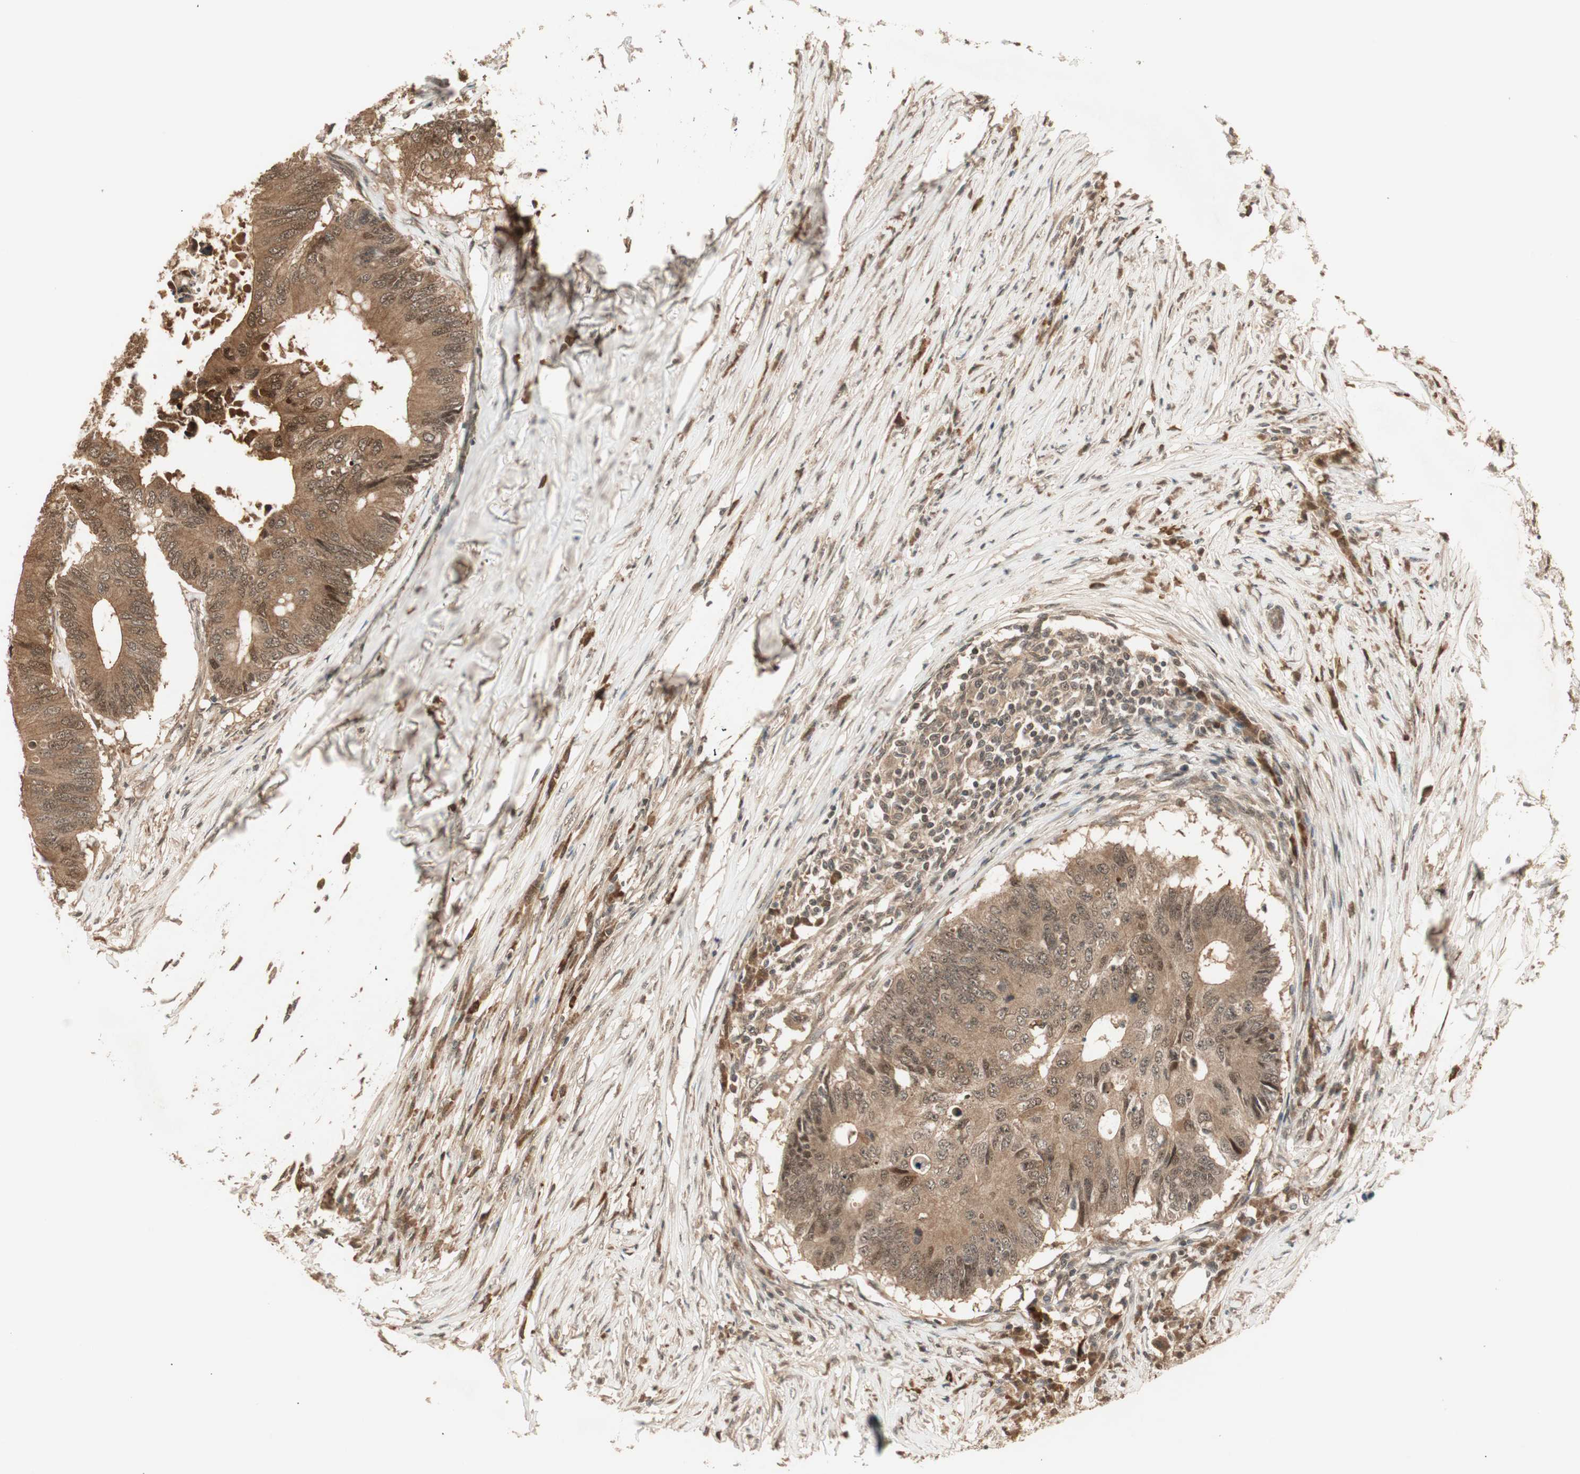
{"staining": {"intensity": "moderate", "quantity": ">75%", "location": "cytoplasmic/membranous,nuclear"}, "tissue": "colorectal cancer", "cell_type": "Tumor cells", "image_type": "cancer", "snomed": [{"axis": "morphology", "description": "Adenocarcinoma, NOS"}, {"axis": "topography", "description": "Colon"}], "caption": "High-magnification brightfield microscopy of colorectal cancer stained with DAB (3,3'-diaminobenzidine) (brown) and counterstained with hematoxylin (blue). tumor cells exhibit moderate cytoplasmic/membranous and nuclear positivity is identified in approximately>75% of cells.", "gene": "ZSCAN31", "patient": {"sex": "male", "age": 71}}